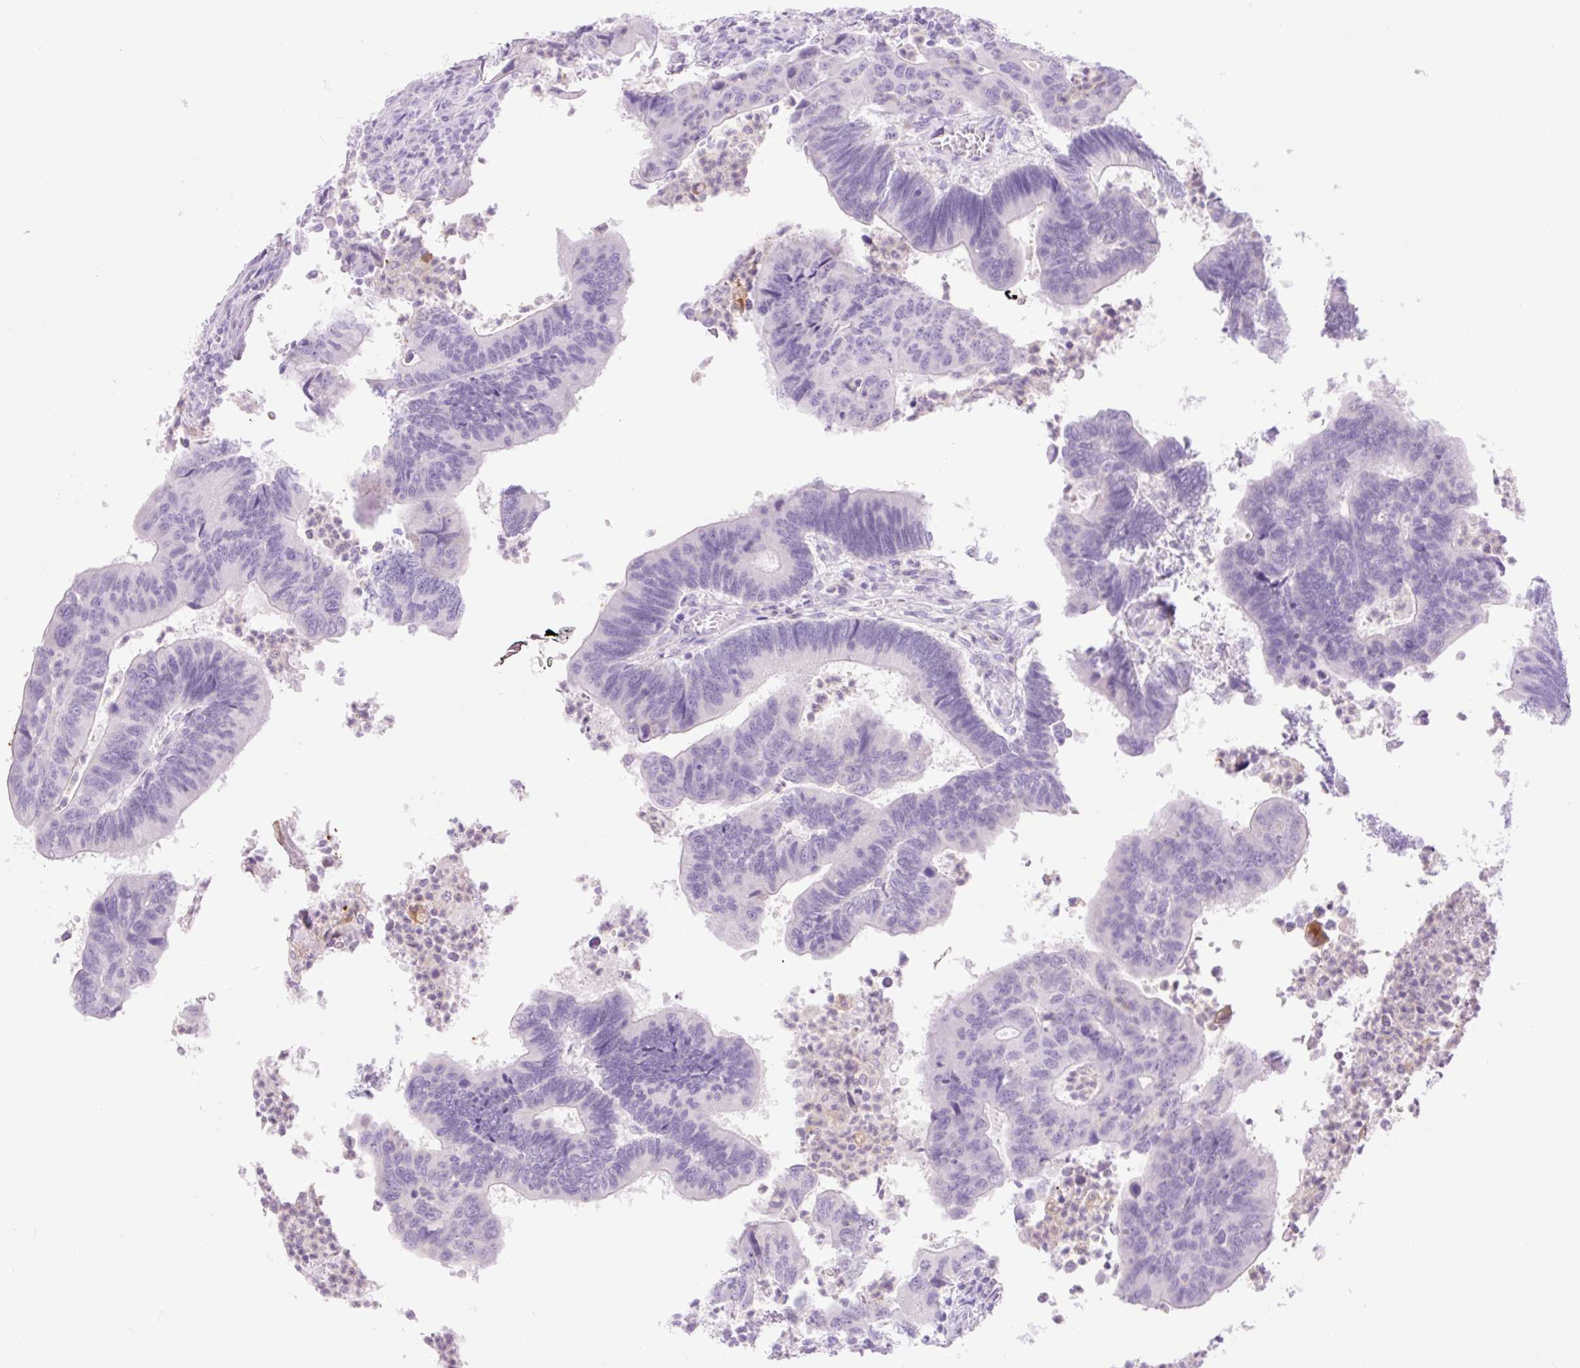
{"staining": {"intensity": "negative", "quantity": "none", "location": "none"}, "tissue": "colorectal cancer", "cell_type": "Tumor cells", "image_type": "cancer", "snomed": [{"axis": "morphology", "description": "Adenocarcinoma, NOS"}, {"axis": "topography", "description": "Colon"}], "caption": "Human adenocarcinoma (colorectal) stained for a protein using immunohistochemistry shows no positivity in tumor cells.", "gene": "SLC25A40", "patient": {"sex": "female", "age": 67}}